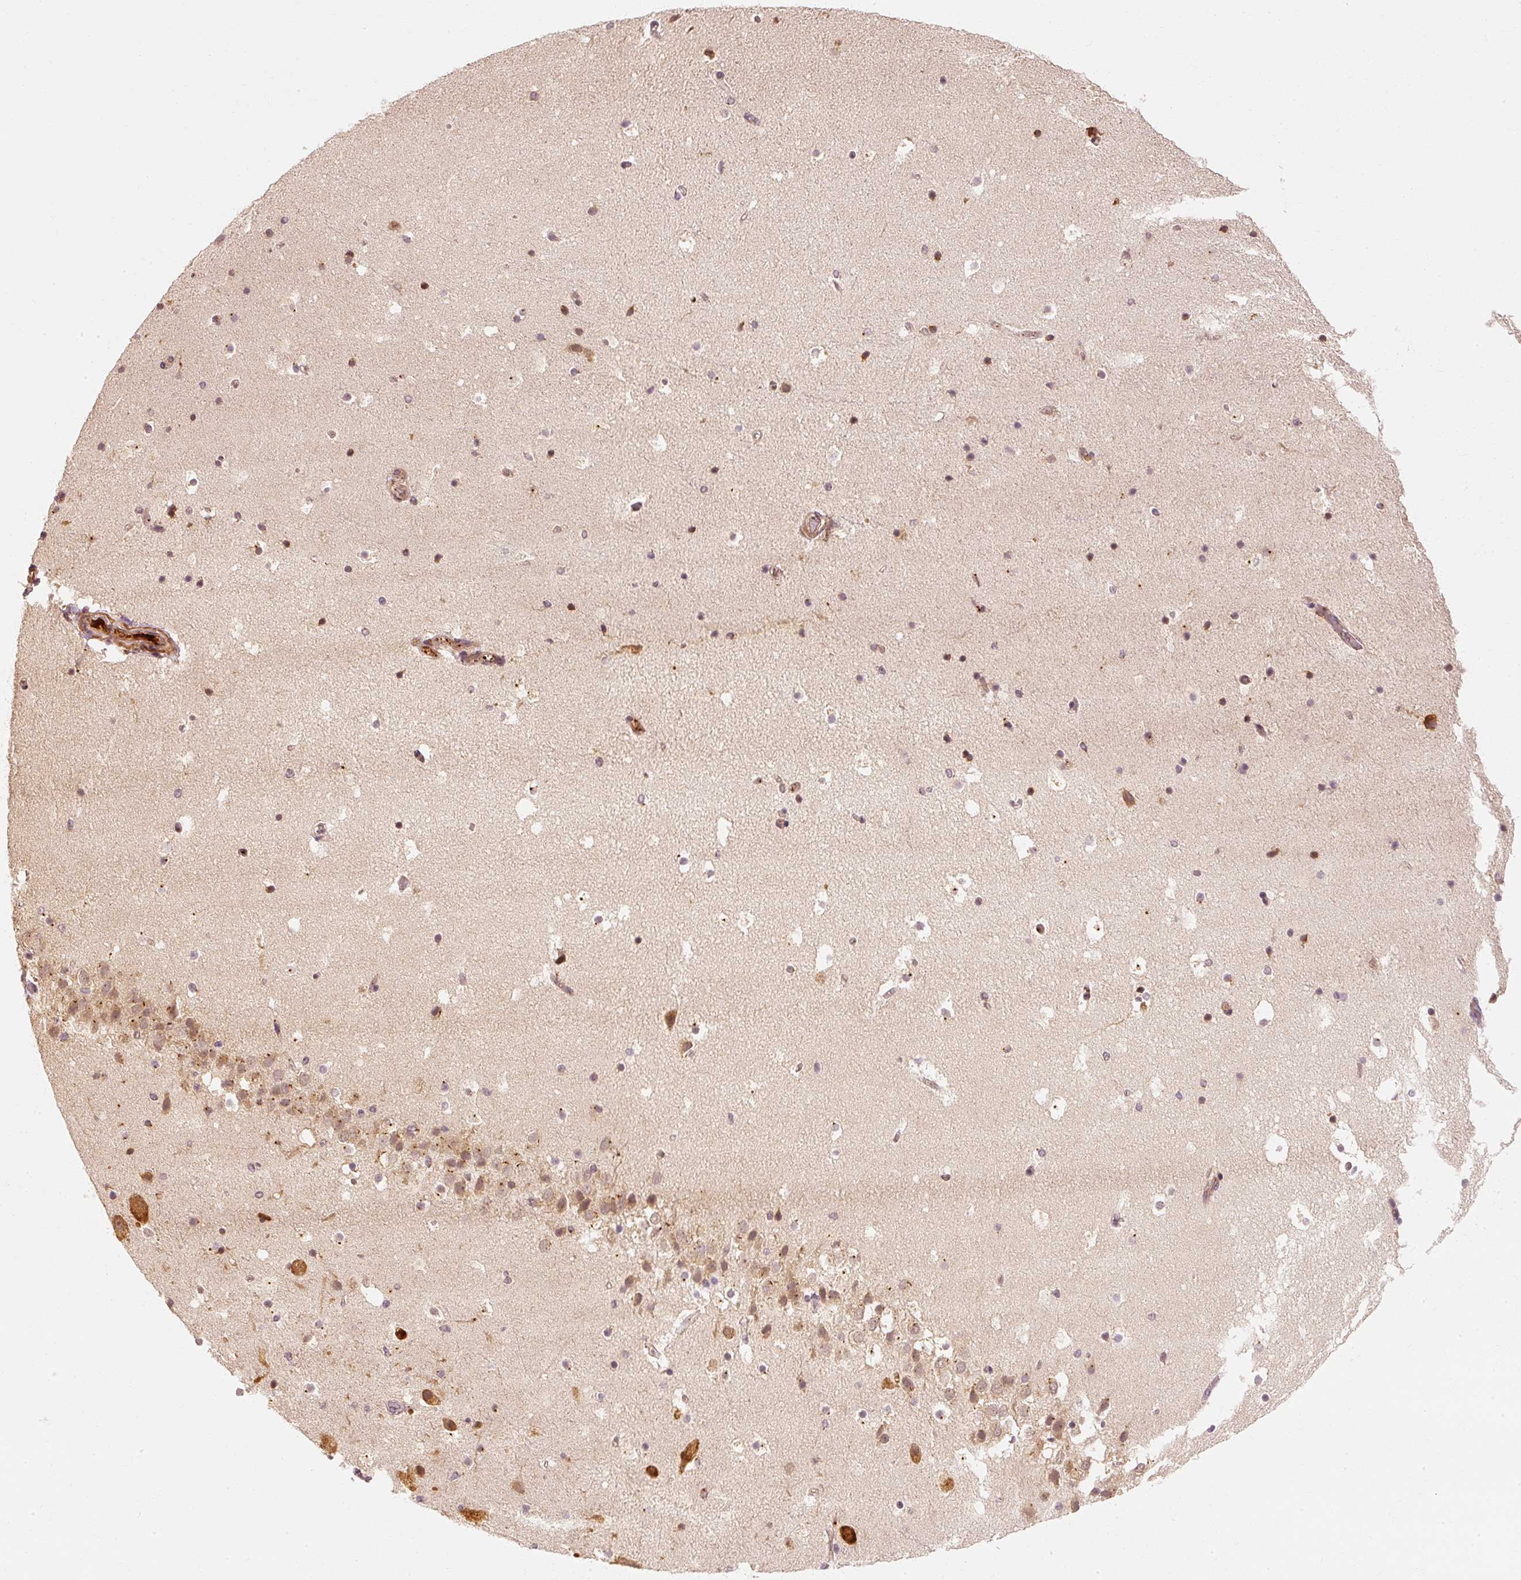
{"staining": {"intensity": "moderate", "quantity": "<25%", "location": "cytoplasmic/membranous"}, "tissue": "hippocampus", "cell_type": "Glial cells", "image_type": "normal", "snomed": [{"axis": "morphology", "description": "Normal tissue, NOS"}, {"axis": "topography", "description": "Hippocampus"}], "caption": "Immunohistochemistry staining of normal hippocampus, which exhibits low levels of moderate cytoplasmic/membranous staining in about <25% of glial cells indicating moderate cytoplasmic/membranous protein positivity. The staining was performed using DAB (brown) for protein detection and nuclei were counterstained in hematoxylin (blue).", "gene": "EEF1A1", "patient": {"sex": "male", "age": 37}}